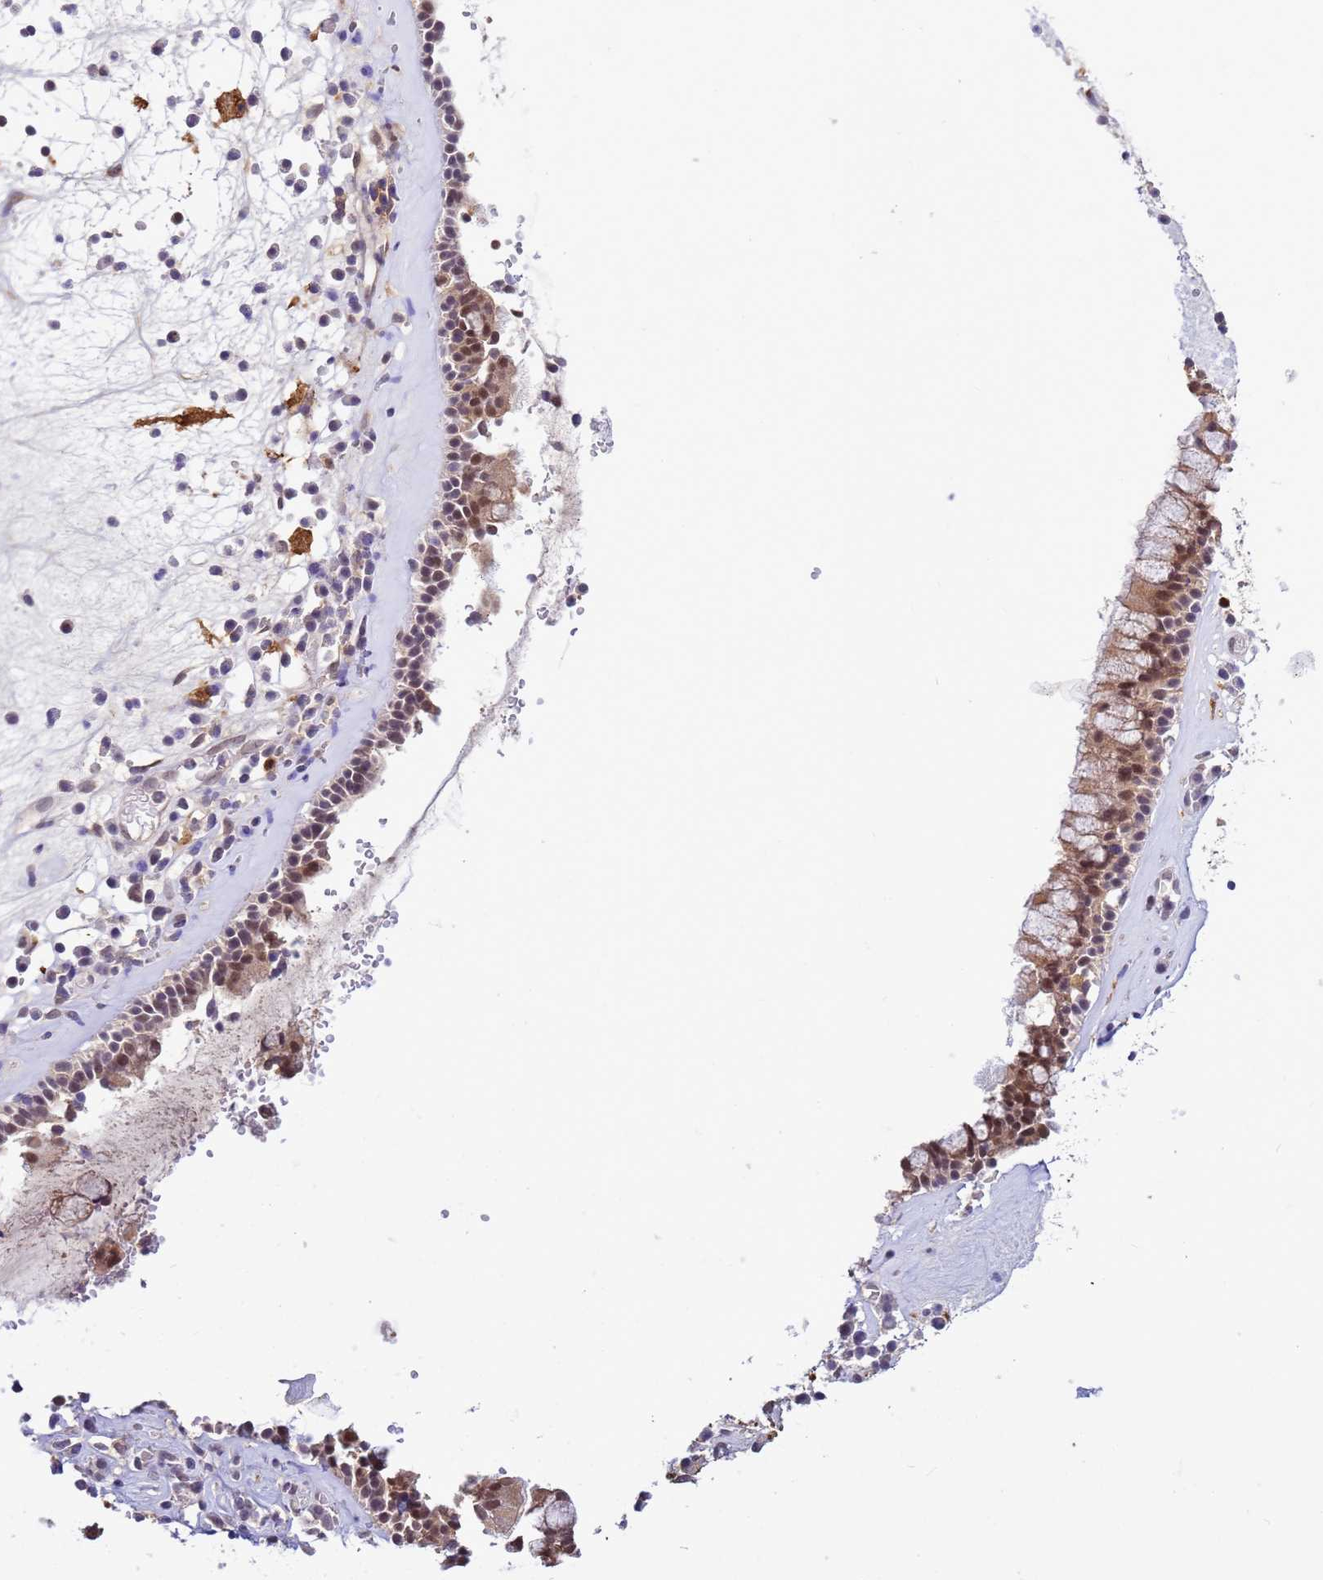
{"staining": {"intensity": "moderate", "quantity": "25%-75%", "location": "cytoplasmic/membranous,nuclear"}, "tissue": "nasopharynx", "cell_type": "Respiratory epithelial cells", "image_type": "normal", "snomed": [{"axis": "morphology", "description": "Normal tissue, NOS"}, {"axis": "morphology", "description": "Inflammation, NOS"}, {"axis": "topography", "description": "Nasopharynx"}], "caption": "Brown immunohistochemical staining in unremarkable human nasopharynx demonstrates moderate cytoplasmic/membranous,nuclear expression in approximately 25%-75% of respiratory epithelial cells.", "gene": "NPEPPS", "patient": {"sex": "male", "age": 70}}